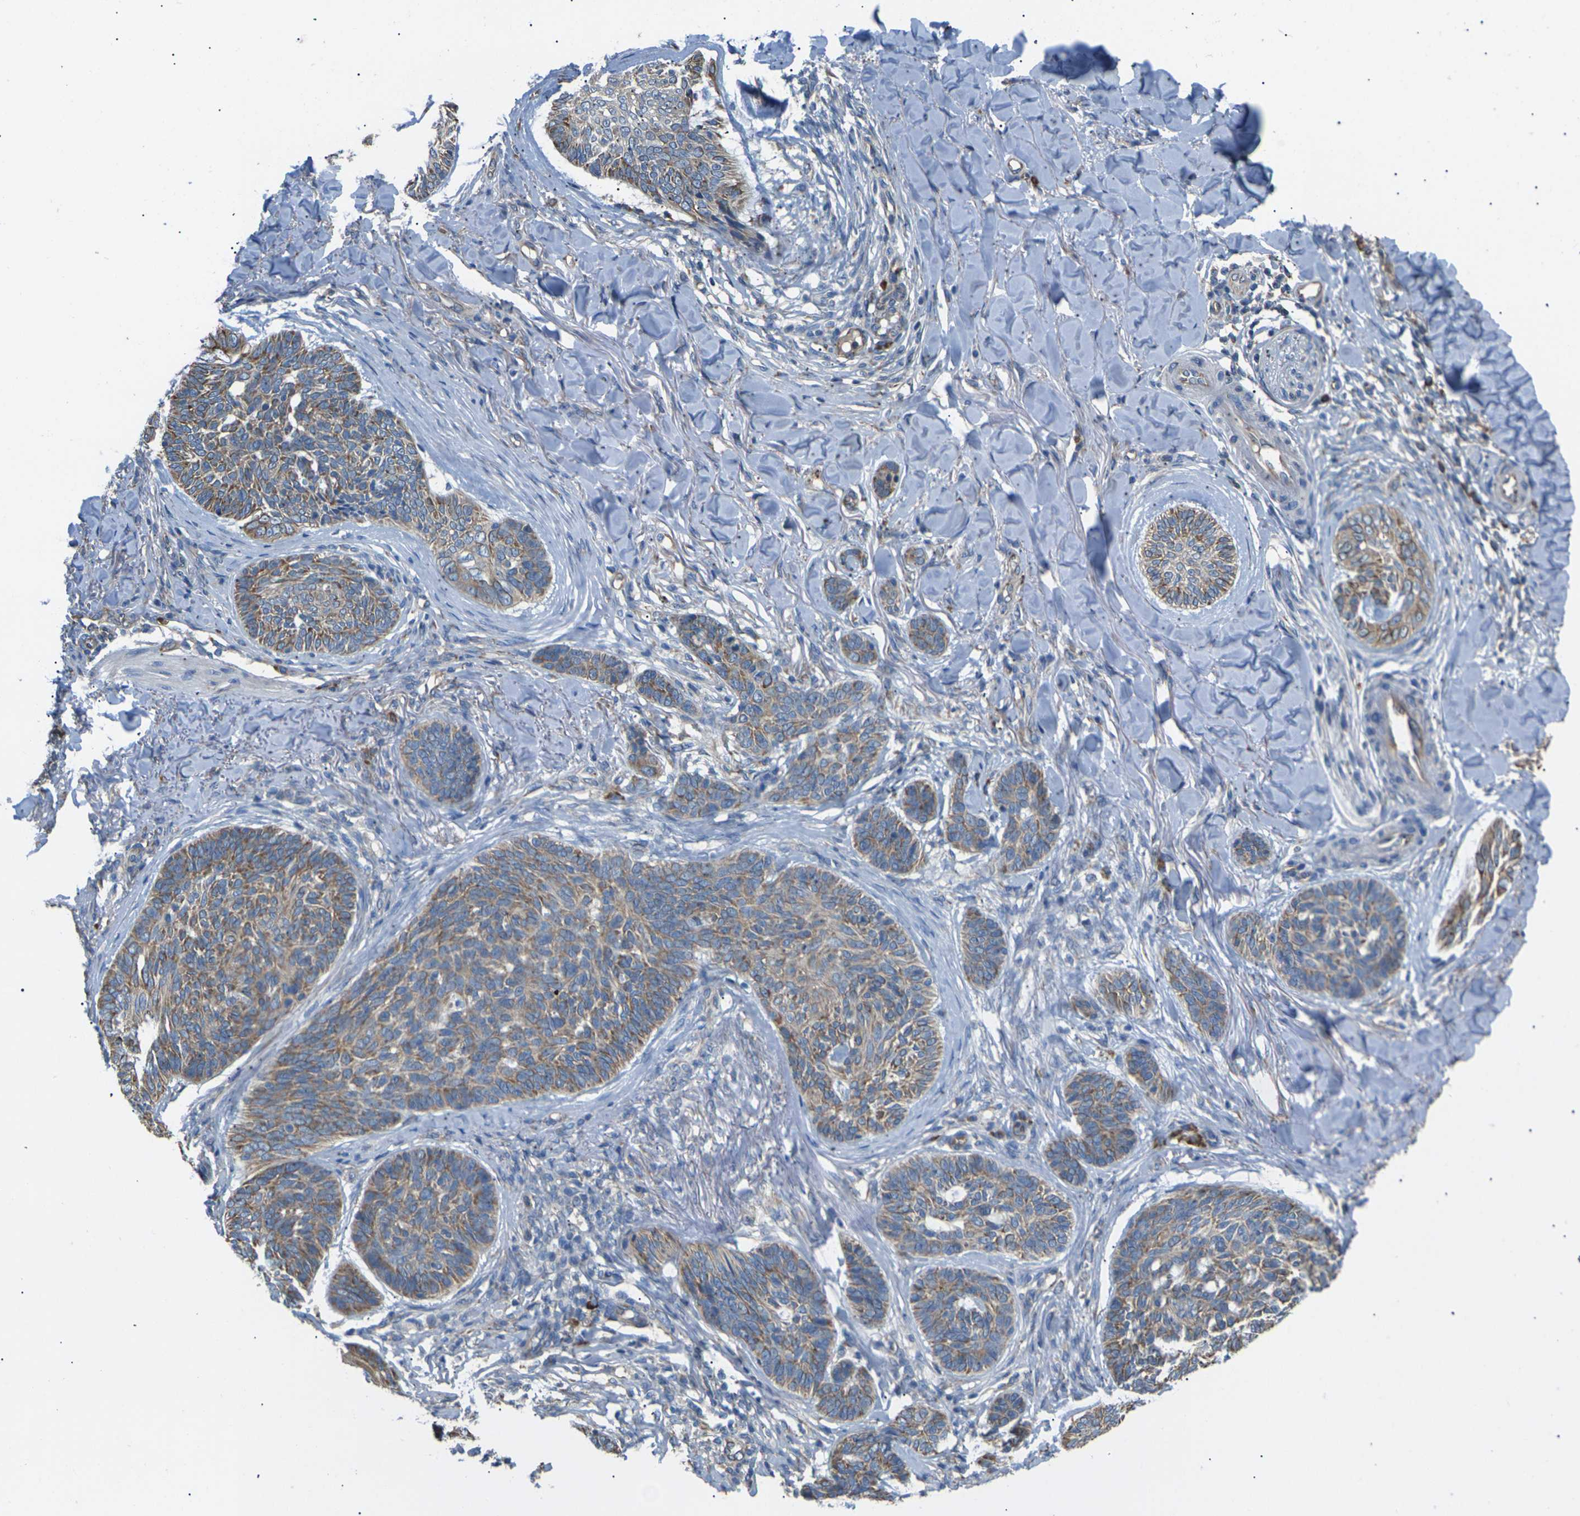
{"staining": {"intensity": "moderate", "quantity": ">75%", "location": "cytoplasmic/membranous"}, "tissue": "skin cancer", "cell_type": "Tumor cells", "image_type": "cancer", "snomed": [{"axis": "morphology", "description": "Basal cell carcinoma"}, {"axis": "topography", "description": "Skin"}], "caption": "There is medium levels of moderate cytoplasmic/membranous positivity in tumor cells of skin cancer (basal cell carcinoma), as demonstrated by immunohistochemical staining (brown color).", "gene": "KLHDC8B", "patient": {"sex": "male", "age": 43}}